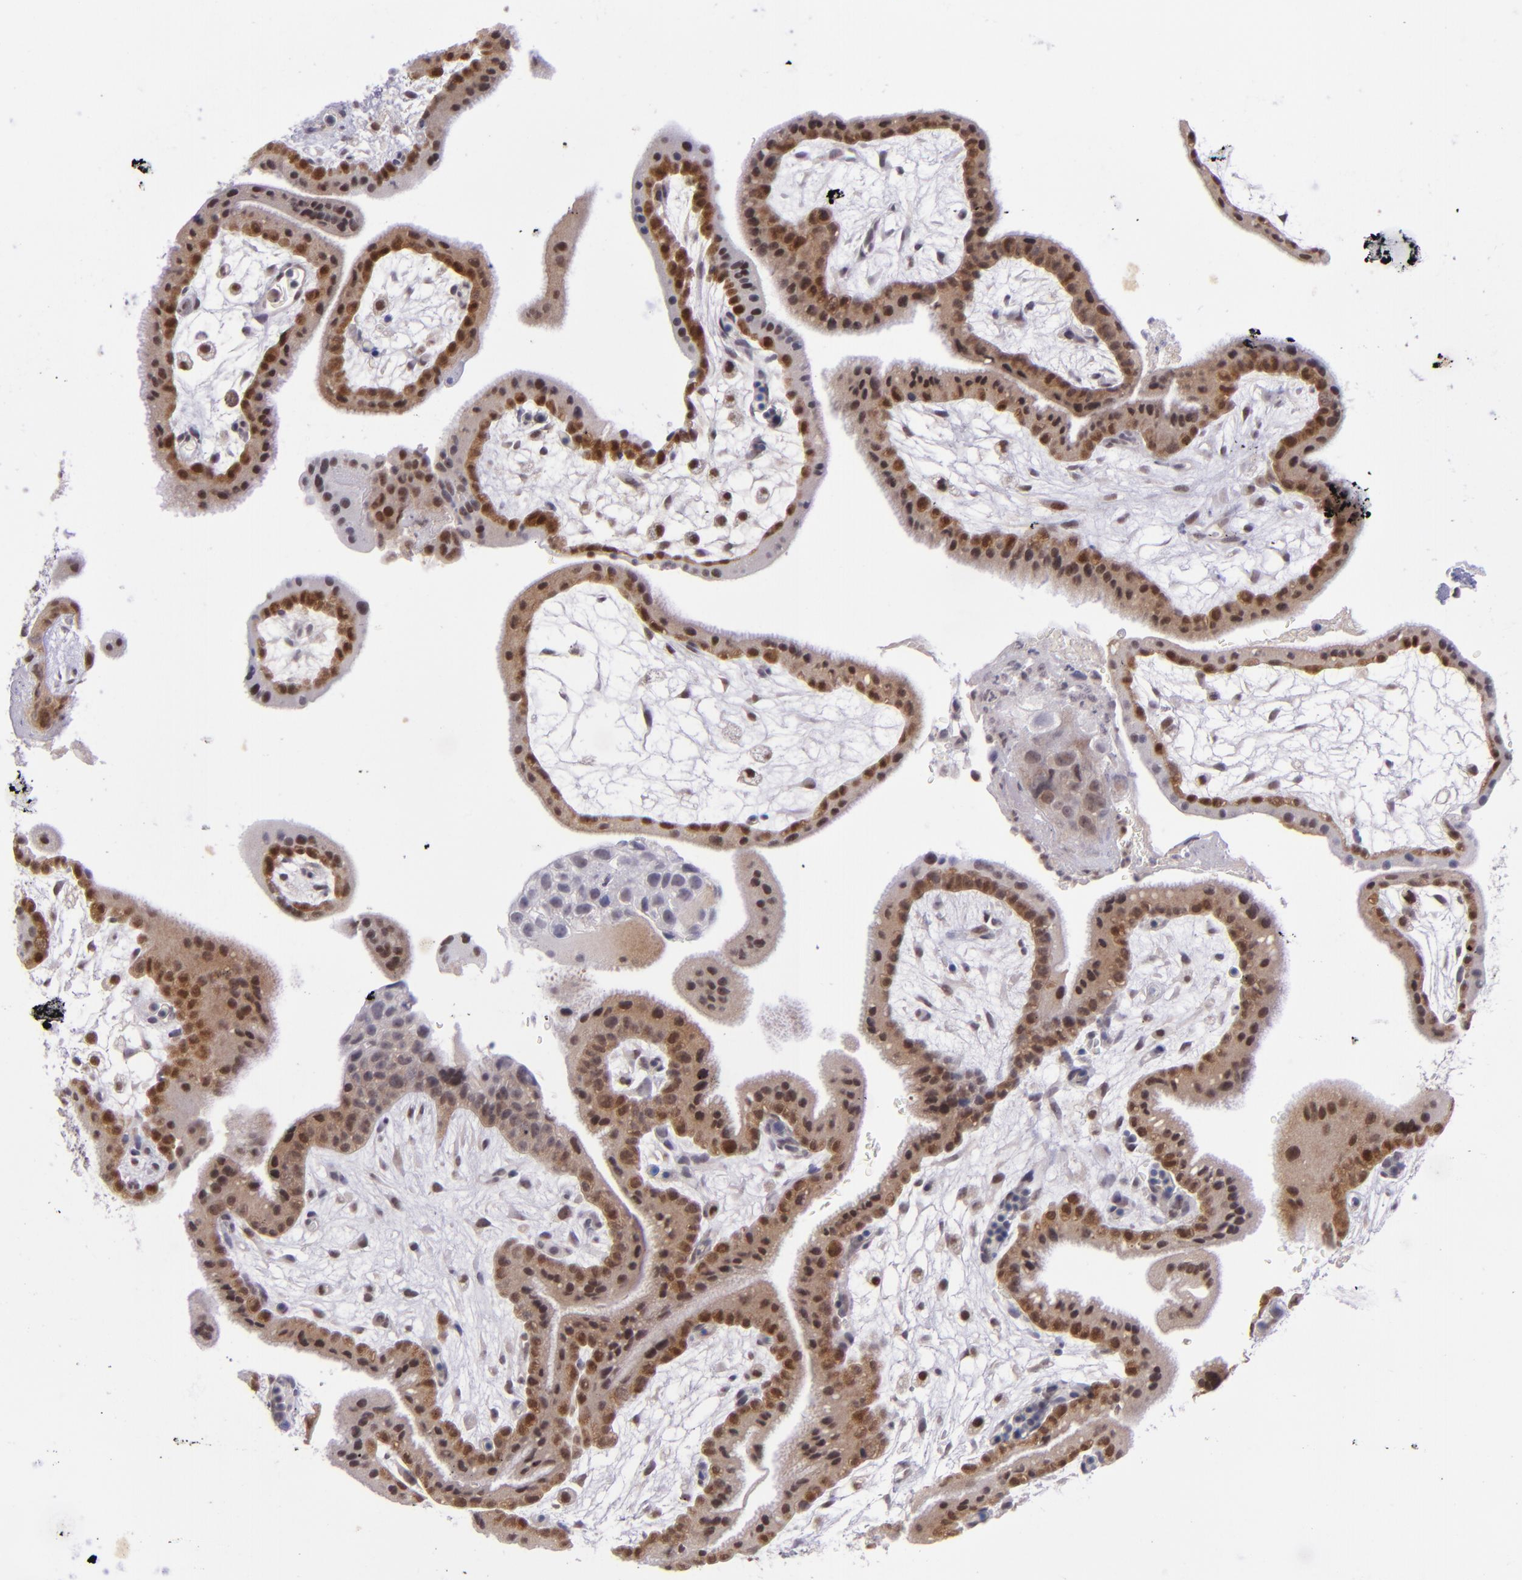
{"staining": {"intensity": "moderate", "quantity": ">75%", "location": "cytoplasmic/membranous,nuclear"}, "tissue": "placenta", "cell_type": "Trophoblastic cells", "image_type": "normal", "snomed": [{"axis": "morphology", "description": "Normal tissue, NOS"}, {"axis": "topography", "description": "Placenta"}], "caption": "Moderate cytoplasmic/membranous,nuclear expression is identified in about >75% of trophoblastic cells in benign placenta.", "gene": "BAG1", "patient": {"sex": "female", "age": 35}}